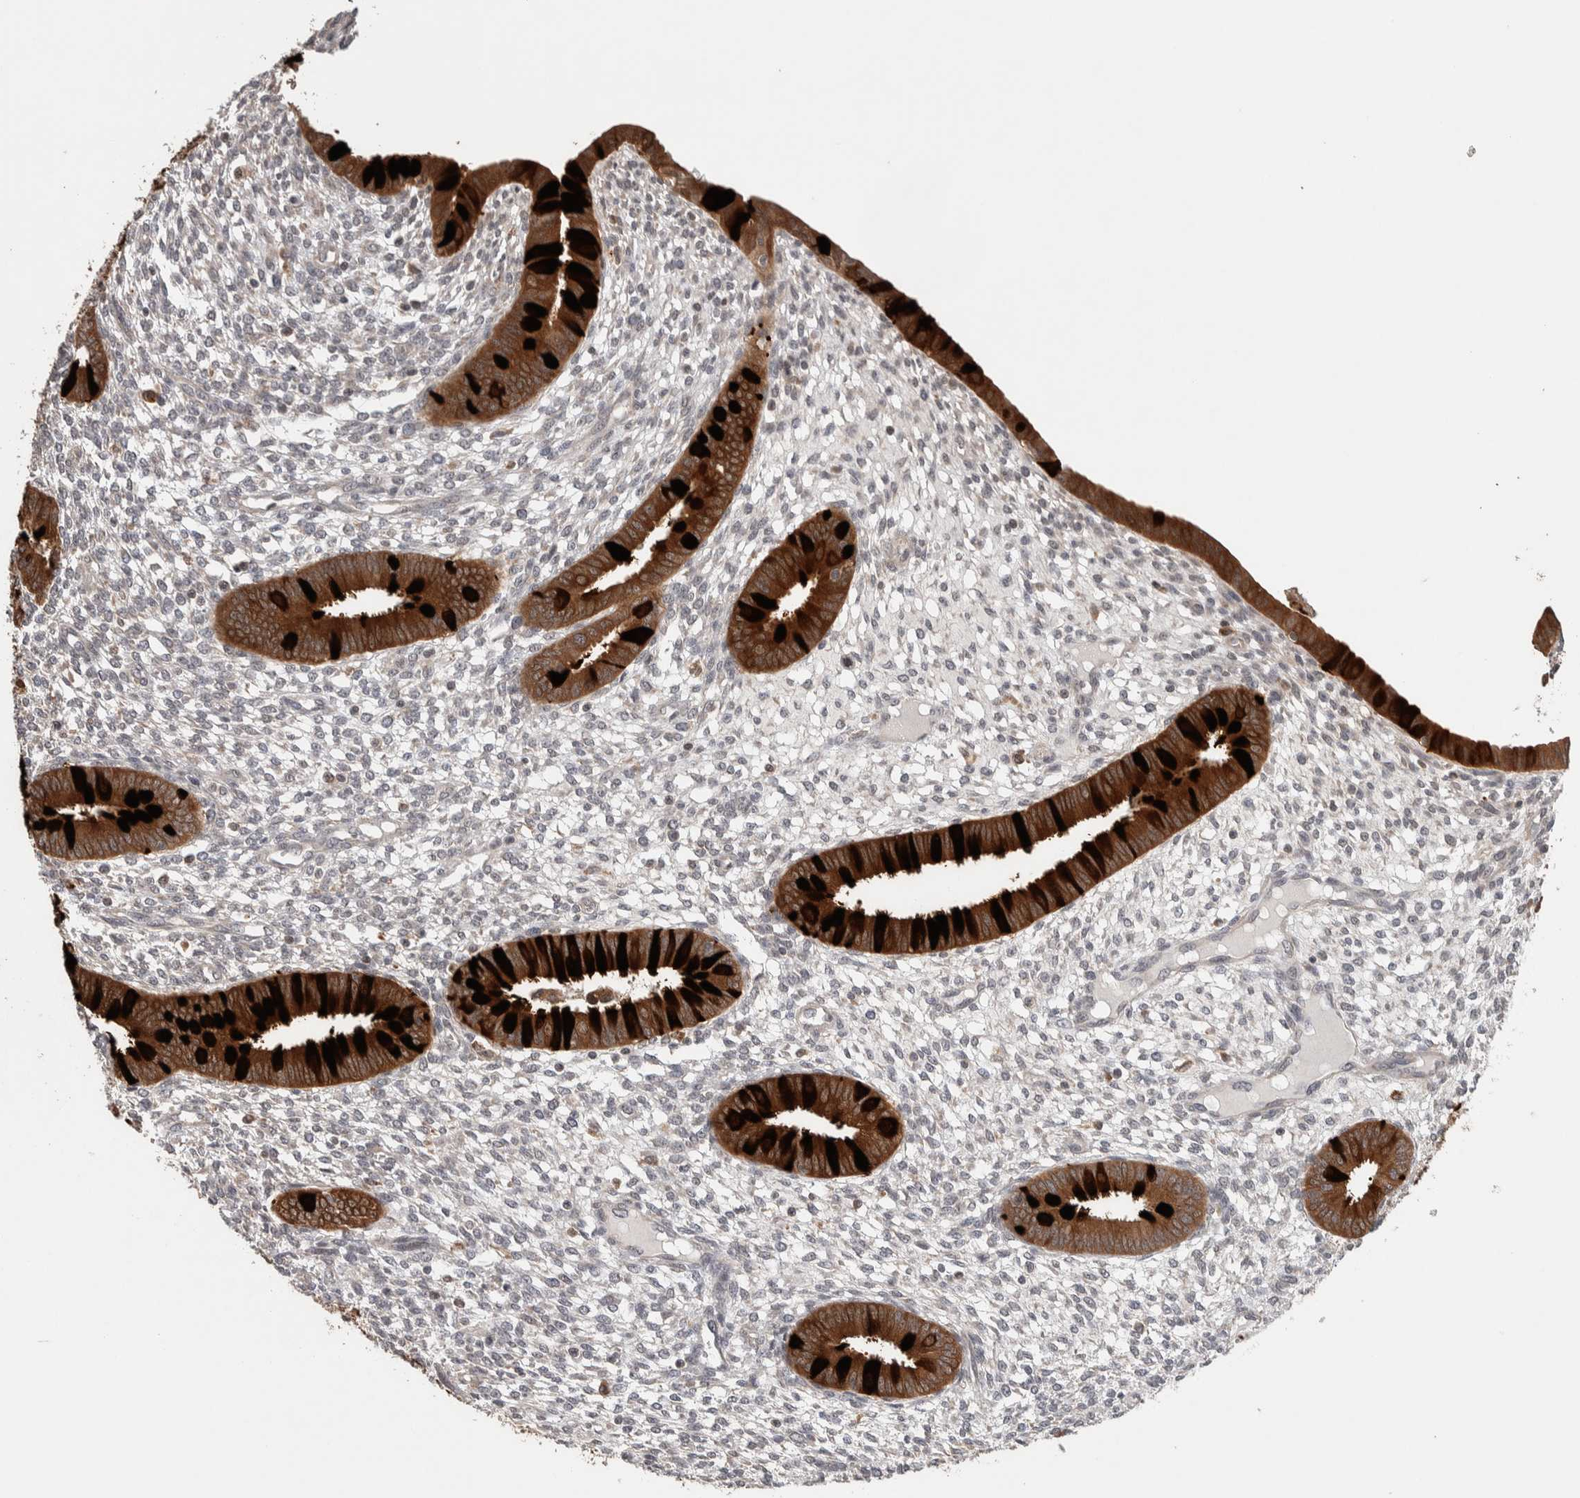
{"staining": {"intensity": "weak", "quantity": "<25%", "location": "cytoplasmic/membranous"}, "tissue": "endometrium", "cell_type": "Cells in endometrial stroma", "image_type": "normal", "snomed": [{"axis": "morphology", "description": "Normal tissue, NOS"}, {"axis": "topography", "description": "Endometrium"}], "caption": "Cells in endometrial stroma are negative for protein expression in unremarkable human endometrium.", "gene": "KCNK1", "patient": {"sex": "female", "age": 46}}